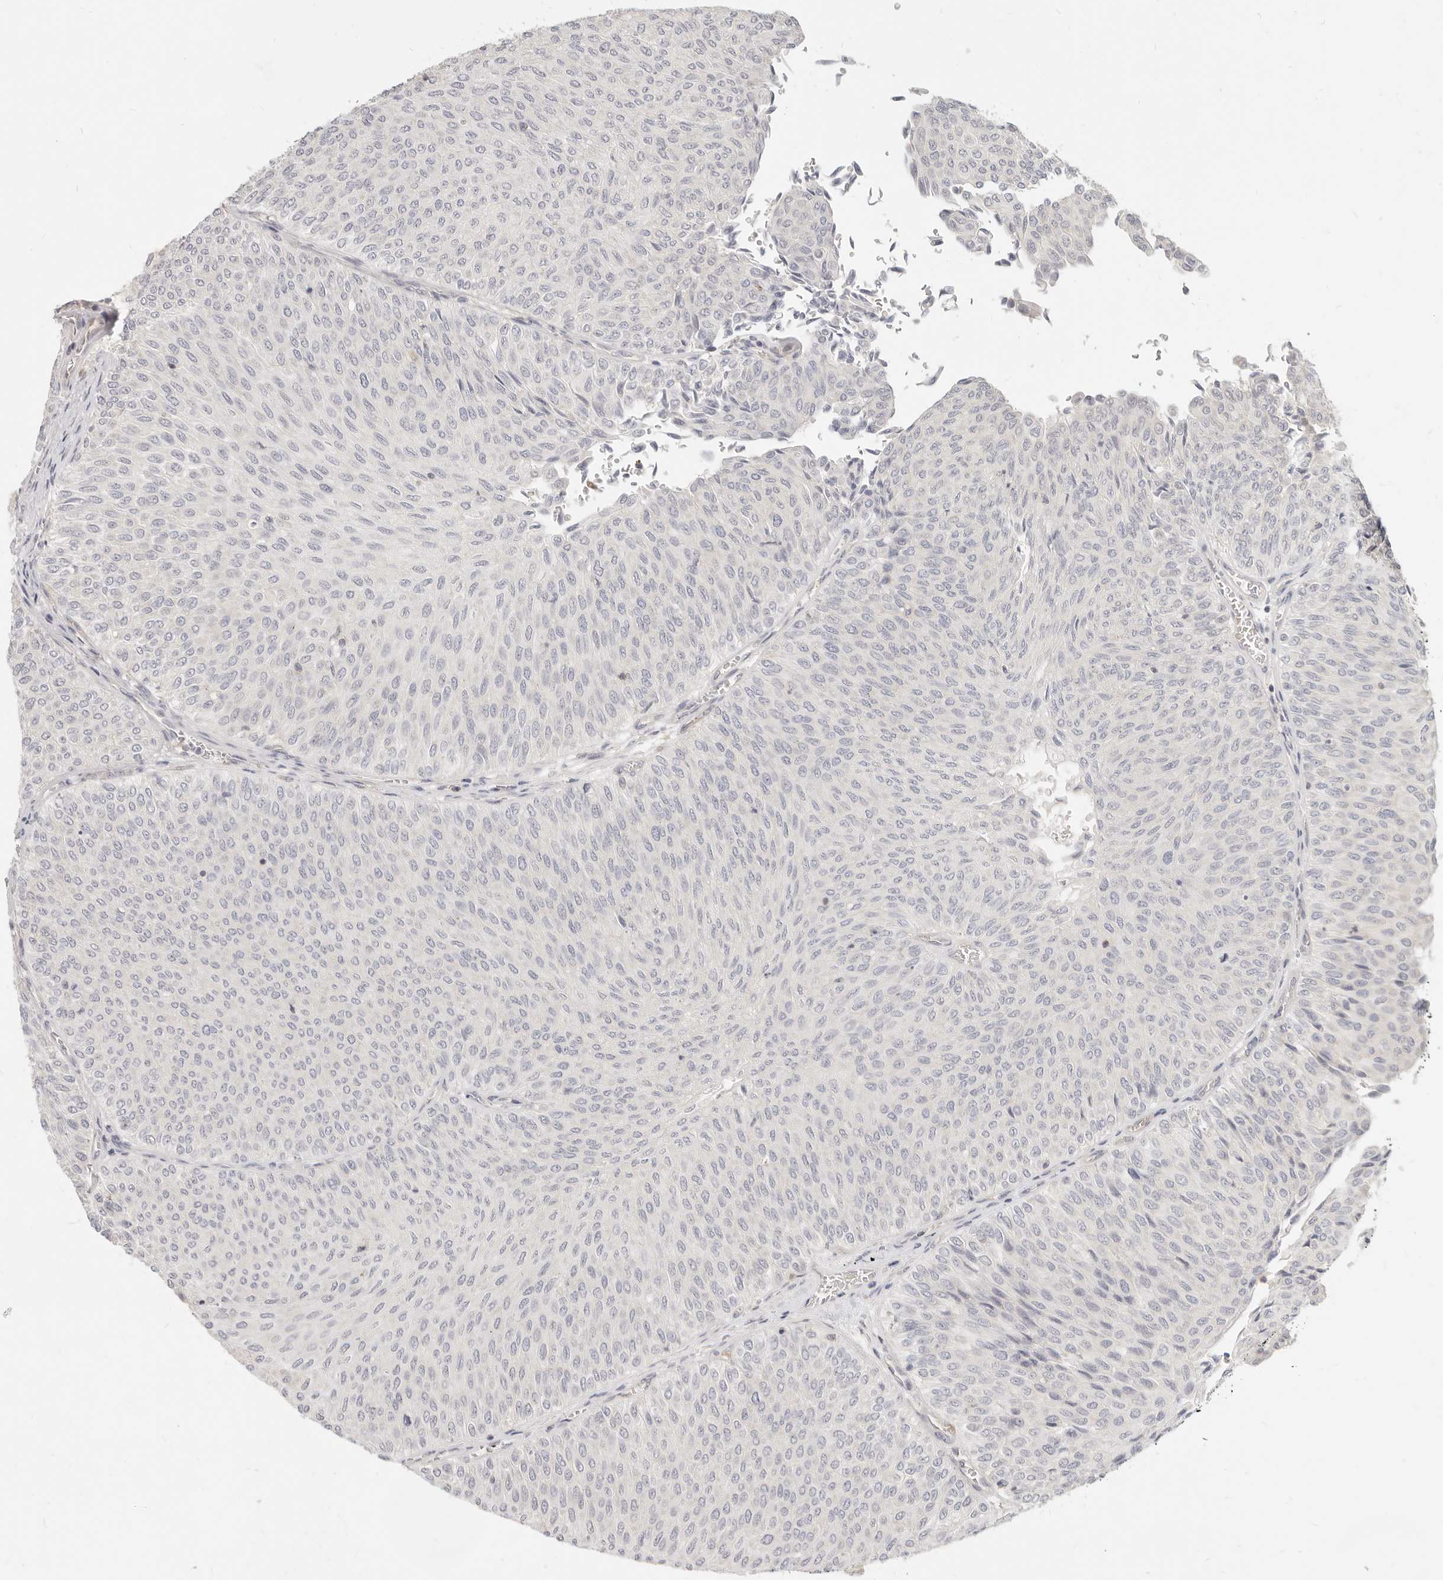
{"staining": {"intensity": "negative", "quantity": "none", "location": "none"}, "tissue": "urothelial cancer", "cell_type": "Tumor cells", "image_type": "cancer", "snomed": [{"axis": "morphology", "description": "Urothelial carcinoma, Low grade"}, {"axis": "topography", "description": "Urinary bladder"}], "caption": "A histopathology image of human urothelial carcinoma (low-grade) is negative for staining in tumor cells. The staining was performed using DAB to visualize the protein expression in brown, while the nuclei were stained in blue with hematoxylin (Magnification: 20x).", "gene": "LTB4R2", "patient": {"sex": "male", "age": 78}}